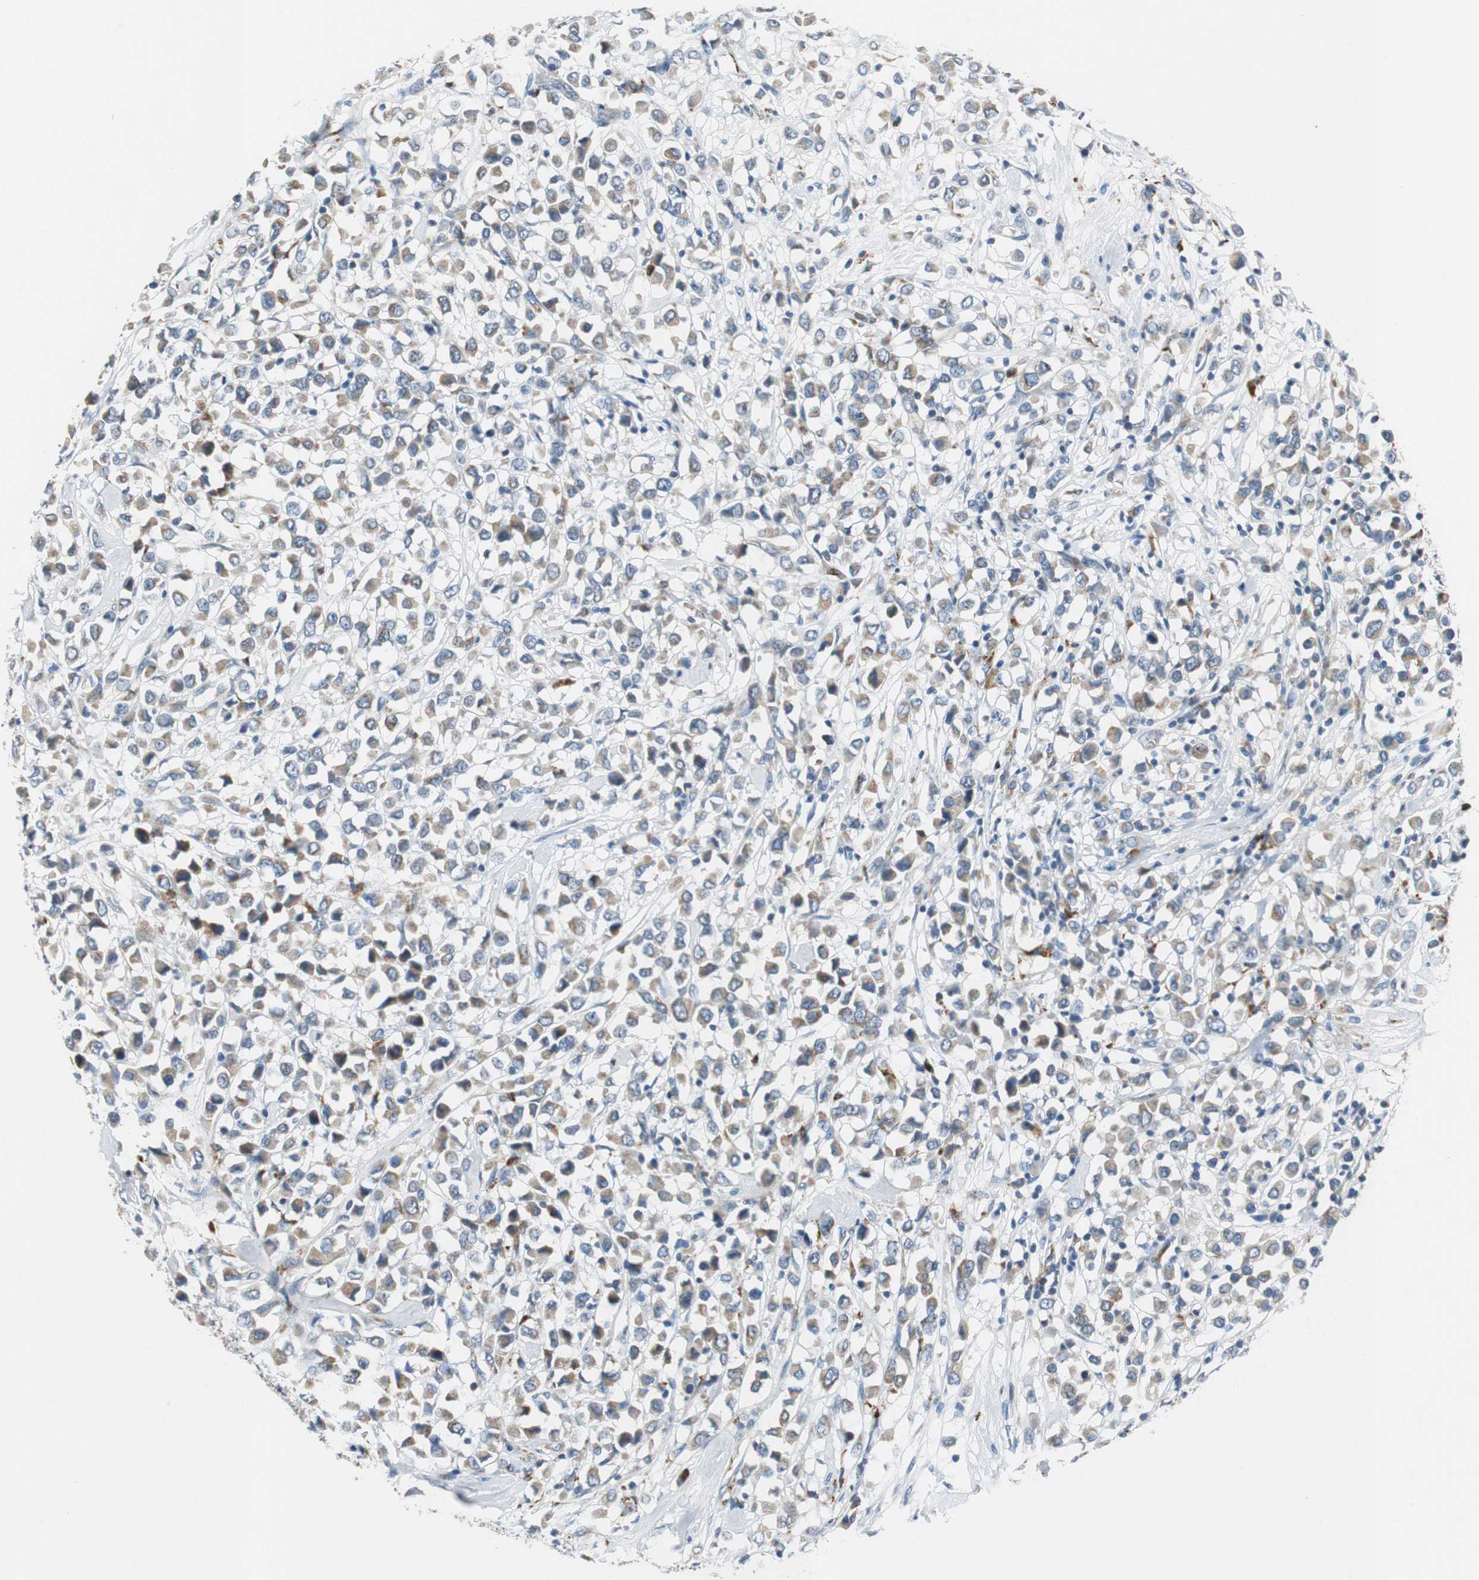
{"staining": {"intensity": "weak", "quantity": "25%-75%", "location": "cytoplasmic/membranous"}, "tissue": "breast cancer", "cell_type": "Tumor cells", "image_type": "cancer", "snomed": [{"axis": "morphology", "description": "Duct carcinoma"}, {"axis": "topography", "description": "Breast"}], "caption": "This histopathology image exhibits immunohistochemistry (IHC) staining of human breast cancer (invasive ductal carcinoma), with low weak cytoplasmic/membranous expression in approximately 25%-75% of tumor cells.", "gene": "NLGN1", "patient": {"sex": "female", "age": 61}}